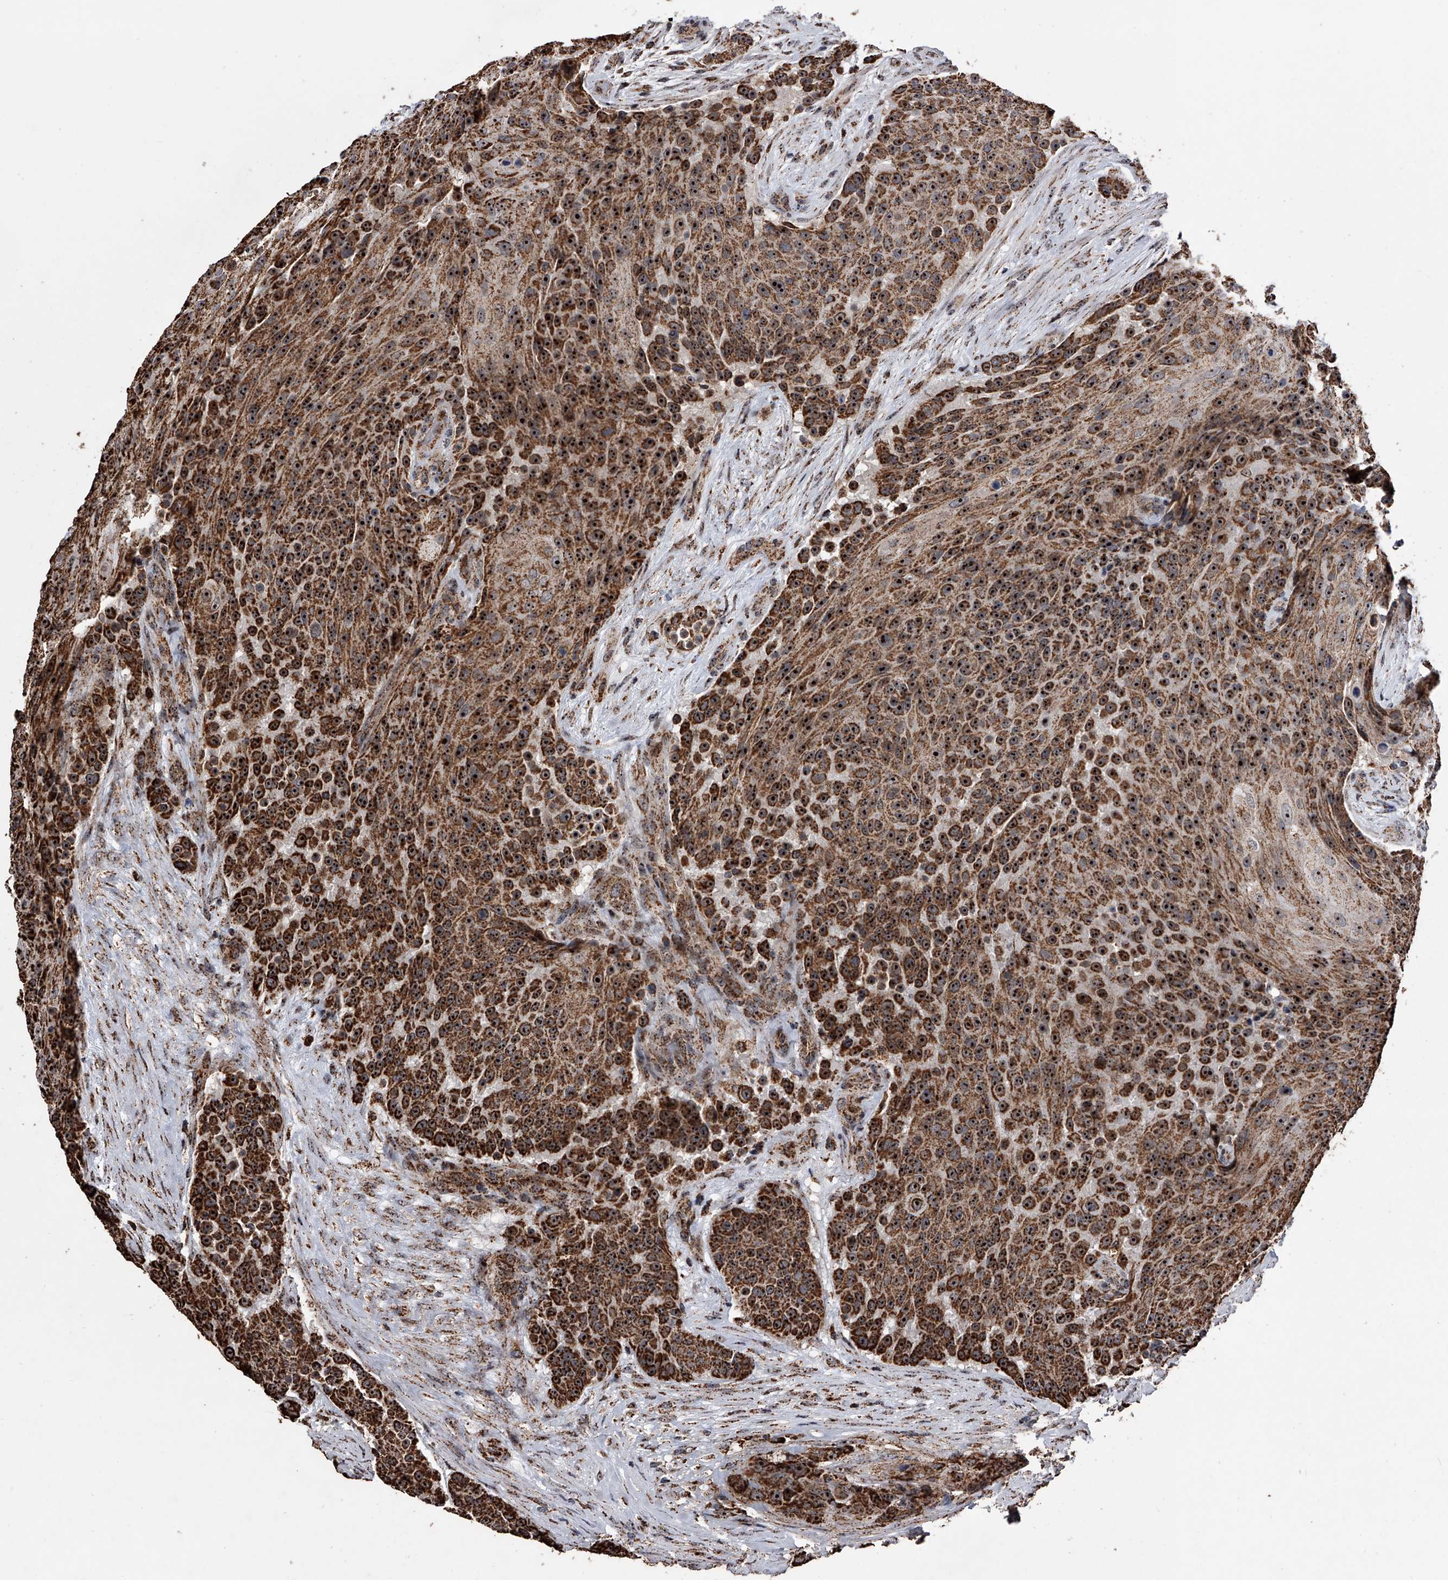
{"staining": {"intensity": "strong", "quantity": ">75%", "location": "cytoplasmic/membranous,nuclear"}, "tissue": "urothelial cancer", "cell_type": "Tumor cells", "image_type": "cancer", "snomed": [{"axis": "morphology", "description": "Urothelial carcinoma, High grade"}, {"axis": "topography", "description": "Urinary bladder"}], "caption": "Tumor cells exhibit strong cytoplasmic/membranous and nuclear expression in about >75% of cells in urothelial carcinoma (high-grade).", "gene": "SMPDL3A", "patient": {"sex": "female", "age": 63}}